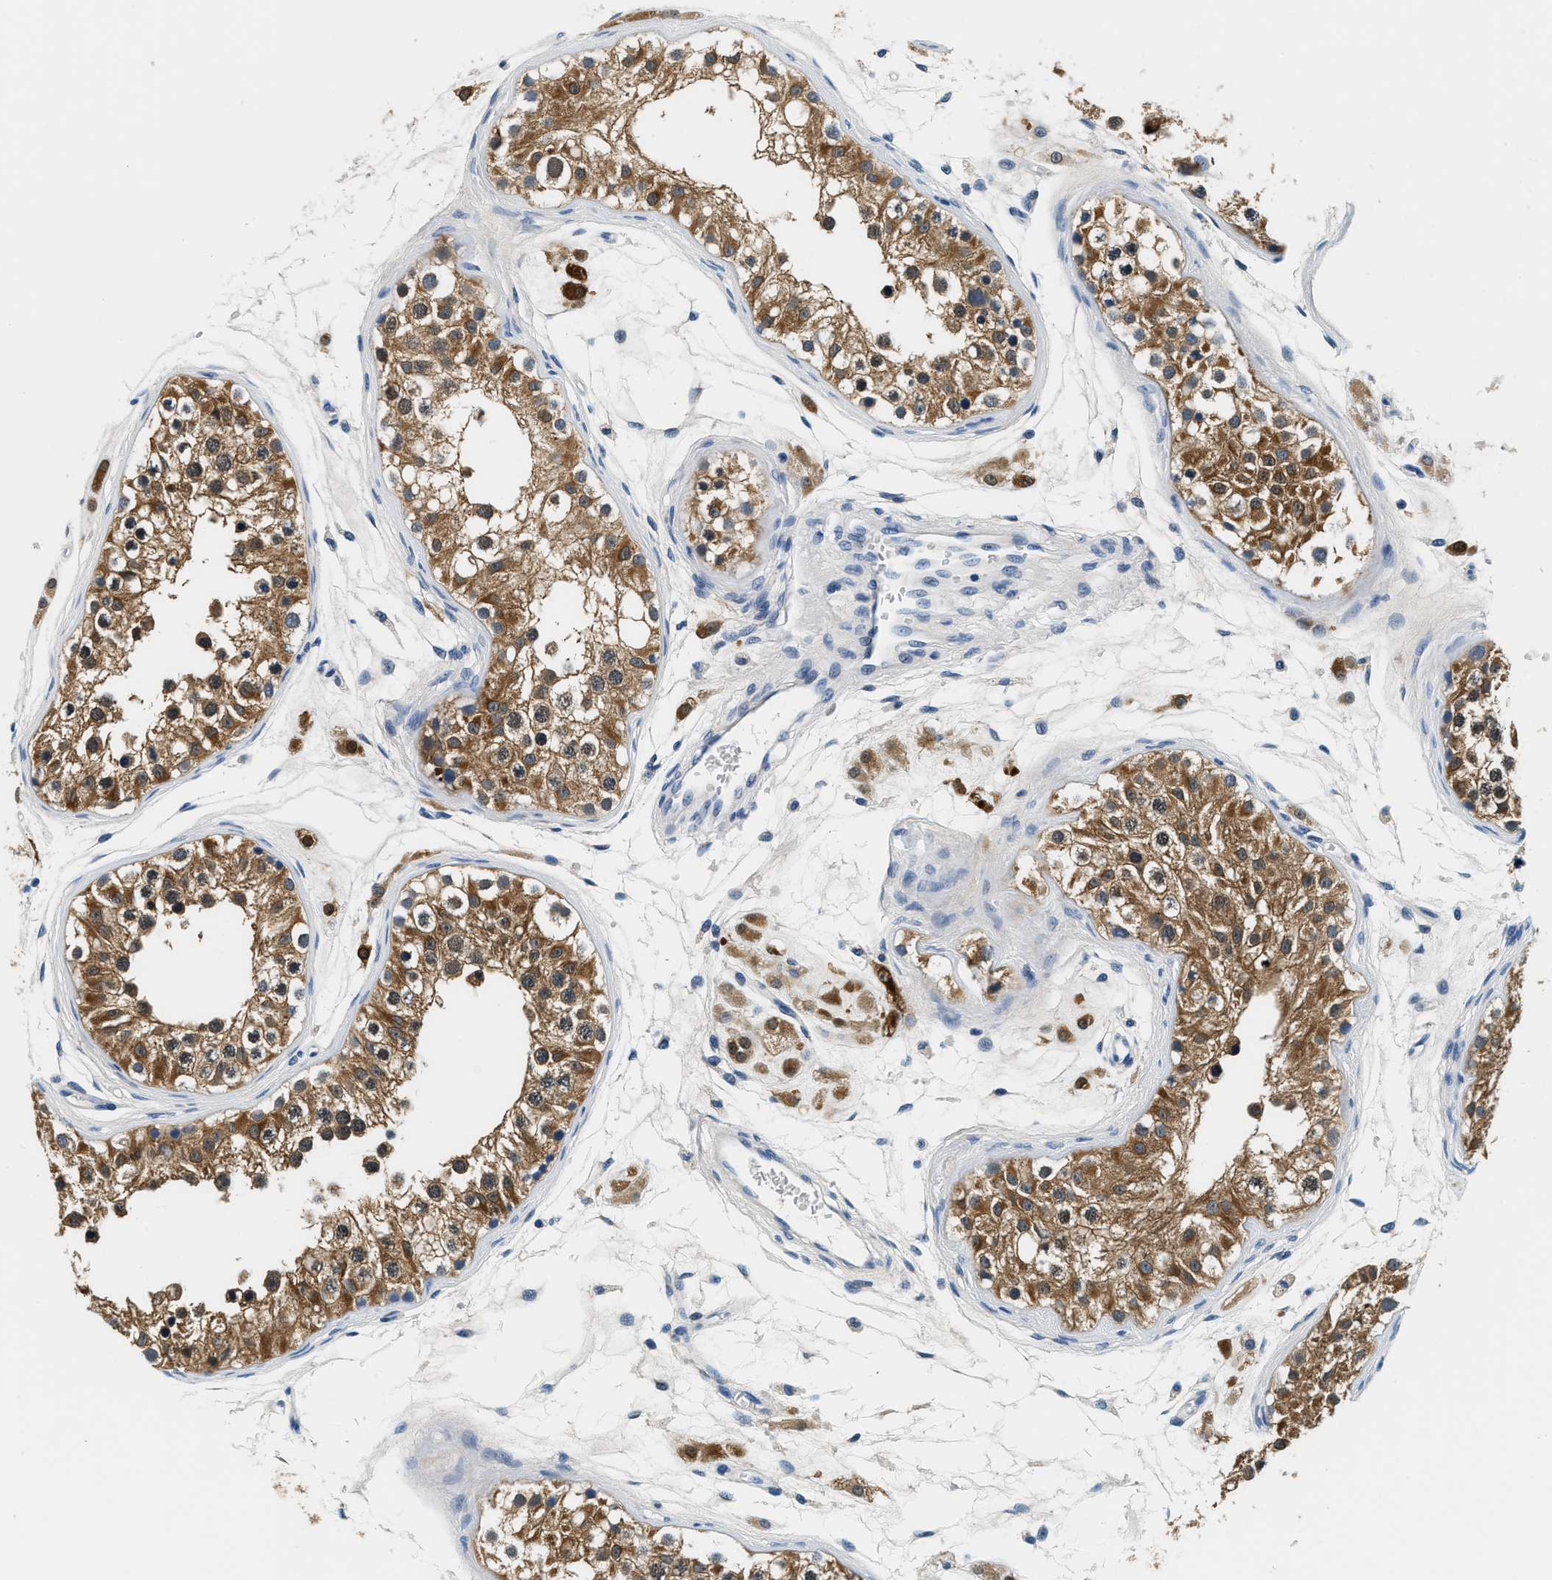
{"staining": {"intensity": "strong", "quantity": ">75%", "location": "cytoplasmic/membranous"}, "tissue": "testis", "cell_type": "Cells in seminiferous ducts", "image_type": "normal", "snomed": [{"axis": "morphology", "description": "Normal tissue, NOS"}, {"axis": "morphology", "description": "Adenocarcinoma, metastatic, NOS"}, {"axis": "topography", "description": "Testis"}], "caption": "DAB immunohistochemical staining of normal testis reveals strong cytoplasmic/membranous protein expression in about >75% of cells in seminiferous ducts. Nuclei are stained in blue.", "gene": "GSTM3", "patient": {"sex": "male", "age": 26}}